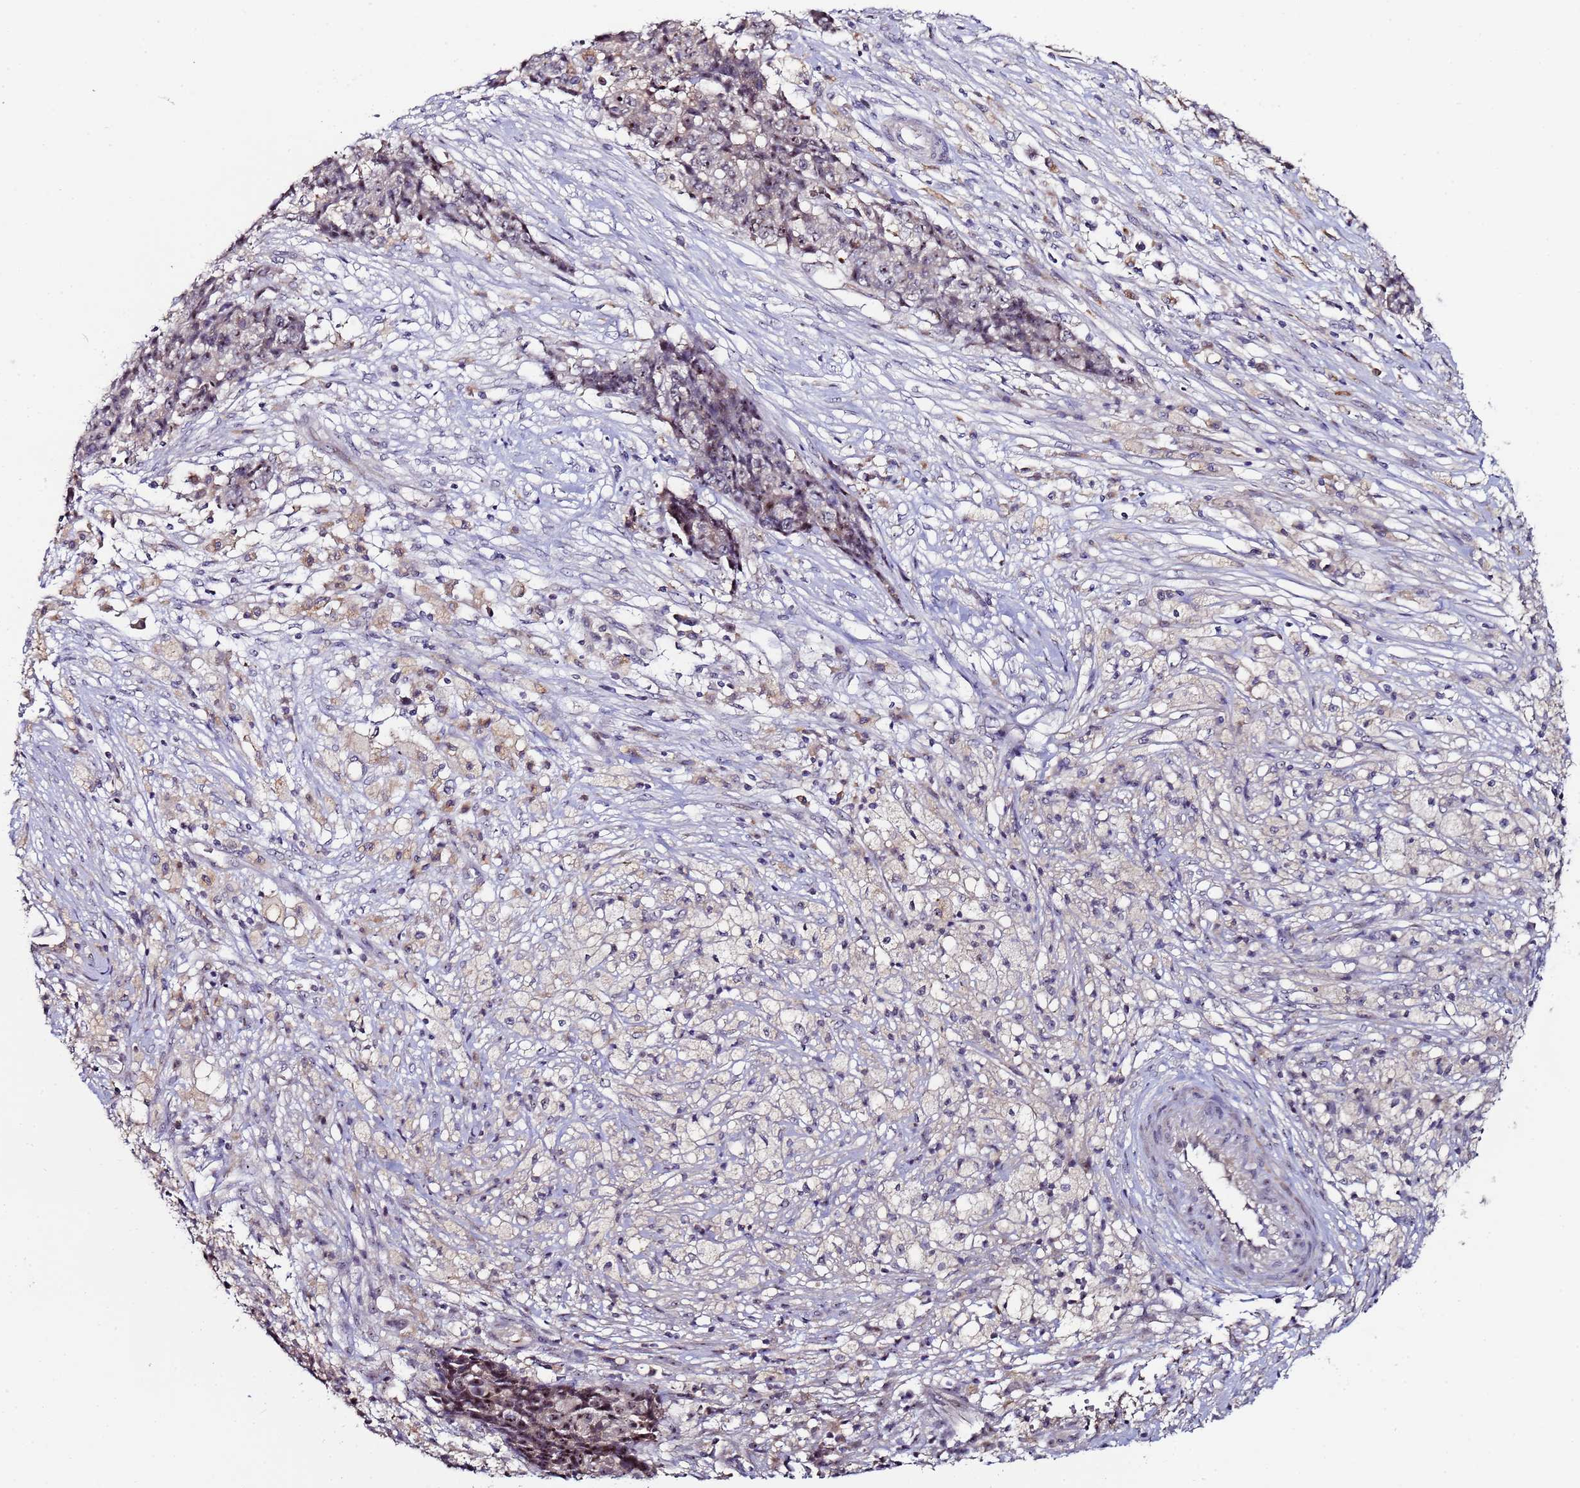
{"staining": {"intensity": "moderate", "quantity": ">75%", "location": "nuclear"}, "tissue": "ovarian cancer", "cell_type": "Tumor cells", "image_type": "cancer", "snomed": [{"axis": "morphology", "description": "Carcinoma, endometroid"}, {"axis": "topography", "description": "Ovary"}], "caption": "Protein positivity by immunohistochemistry (IHC) displays moderate nuclear positivity in approximately >75% of tumor cells in ovarian endometroid carcinoma.", "gene": "KRI1", "patient": {"sex": "female", "age": 42}}